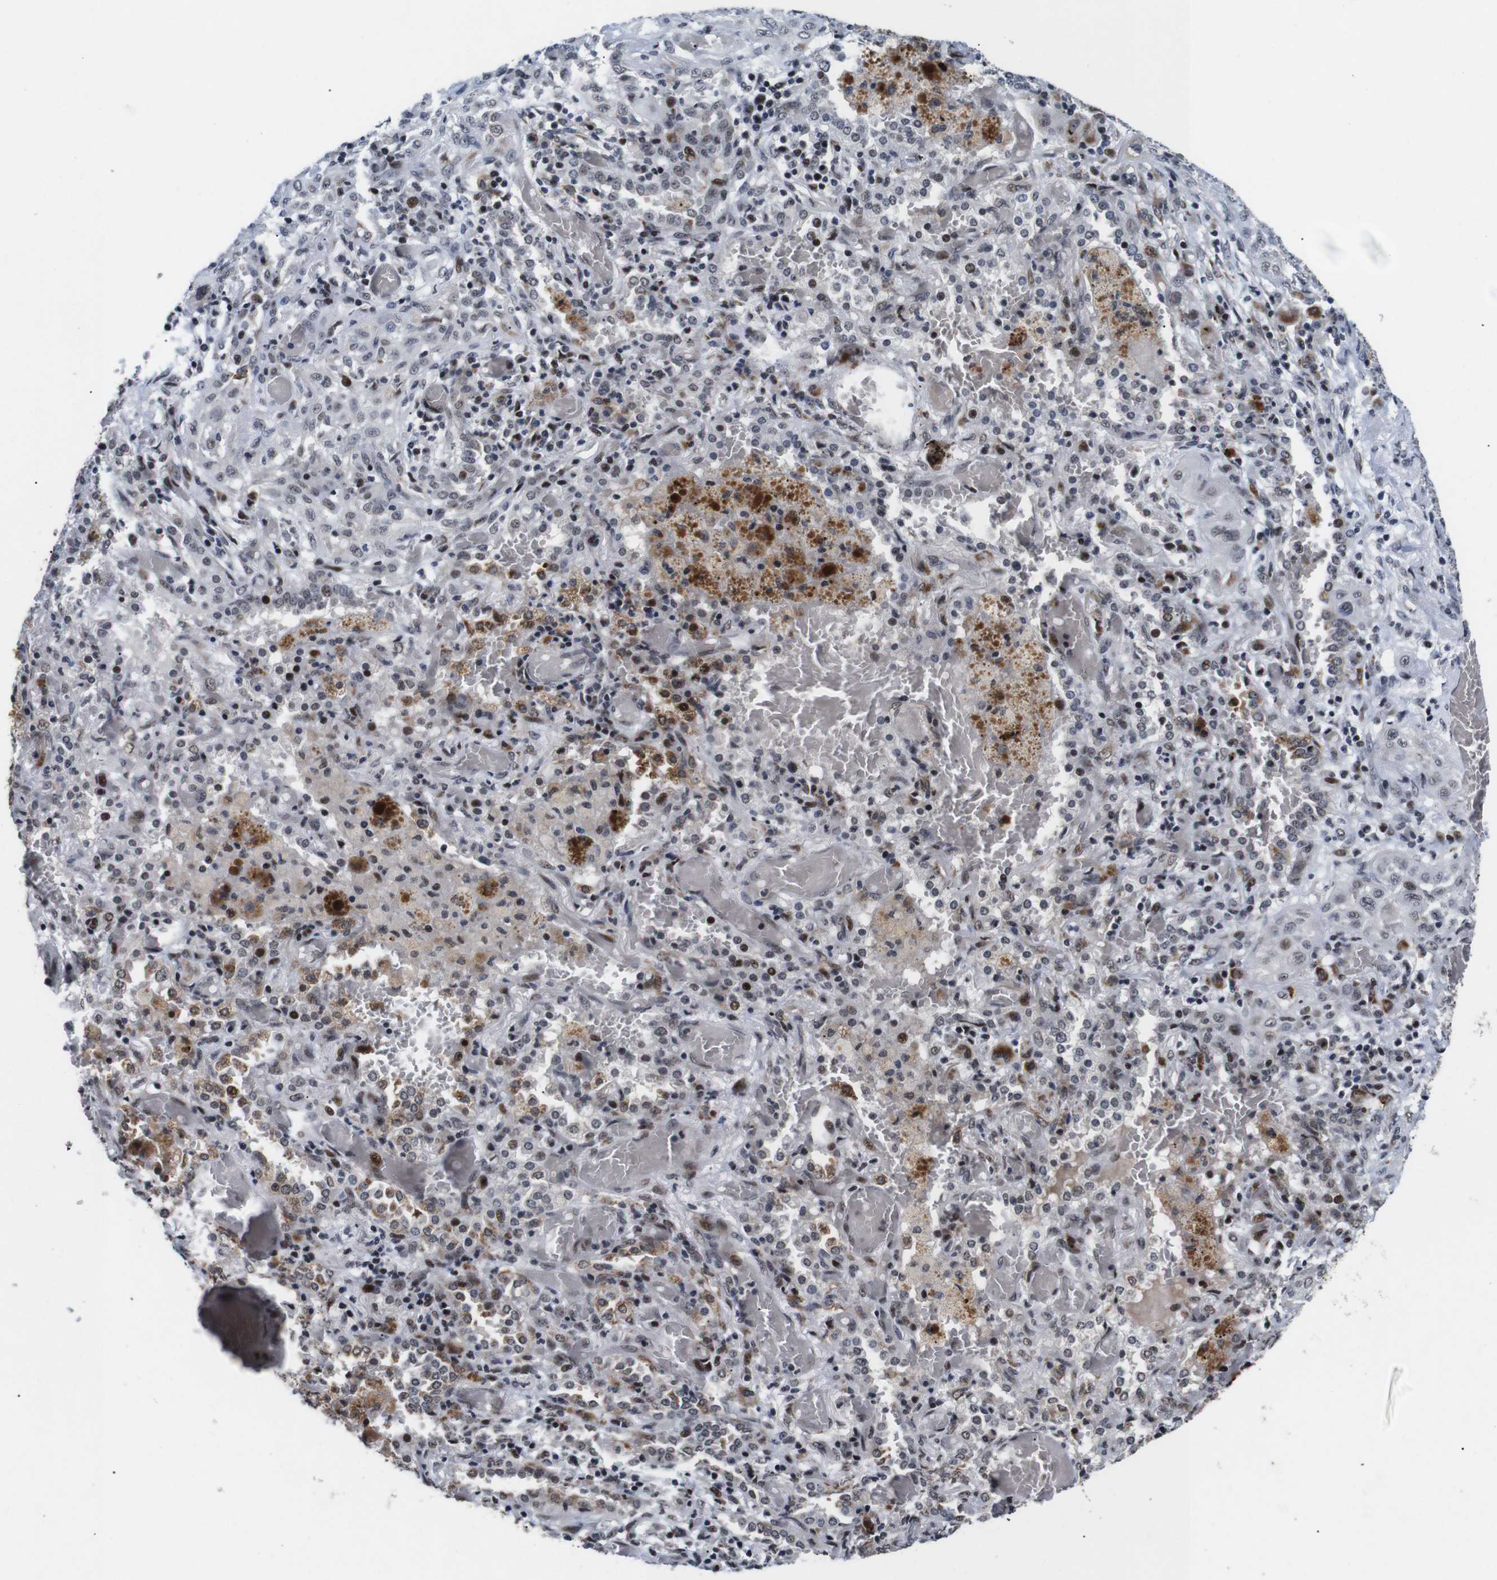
{"staining": {"intensity": "moderate", "quantity": "<25%", "location": "cytoplasmic/membranous,nuclear"}, "tissue": "lung cancer", "cell_type": "Tumor cells", "image_type": "cancer", "snomed": [{"axis": "morphology", "description": "Squamous cell carcinoma, NOS"}, {"axis": "topography", "description": "Lung"}], "caption": "Moderate cytoplasmic/membranous and nuclear staining is appreciated in approximately <25% of tumor cells in lung cancer. (IHC, brightfield microscopy, high magnification).", "gene": "EIF4G1", "patient": {"sex": "female", "age": 47}}